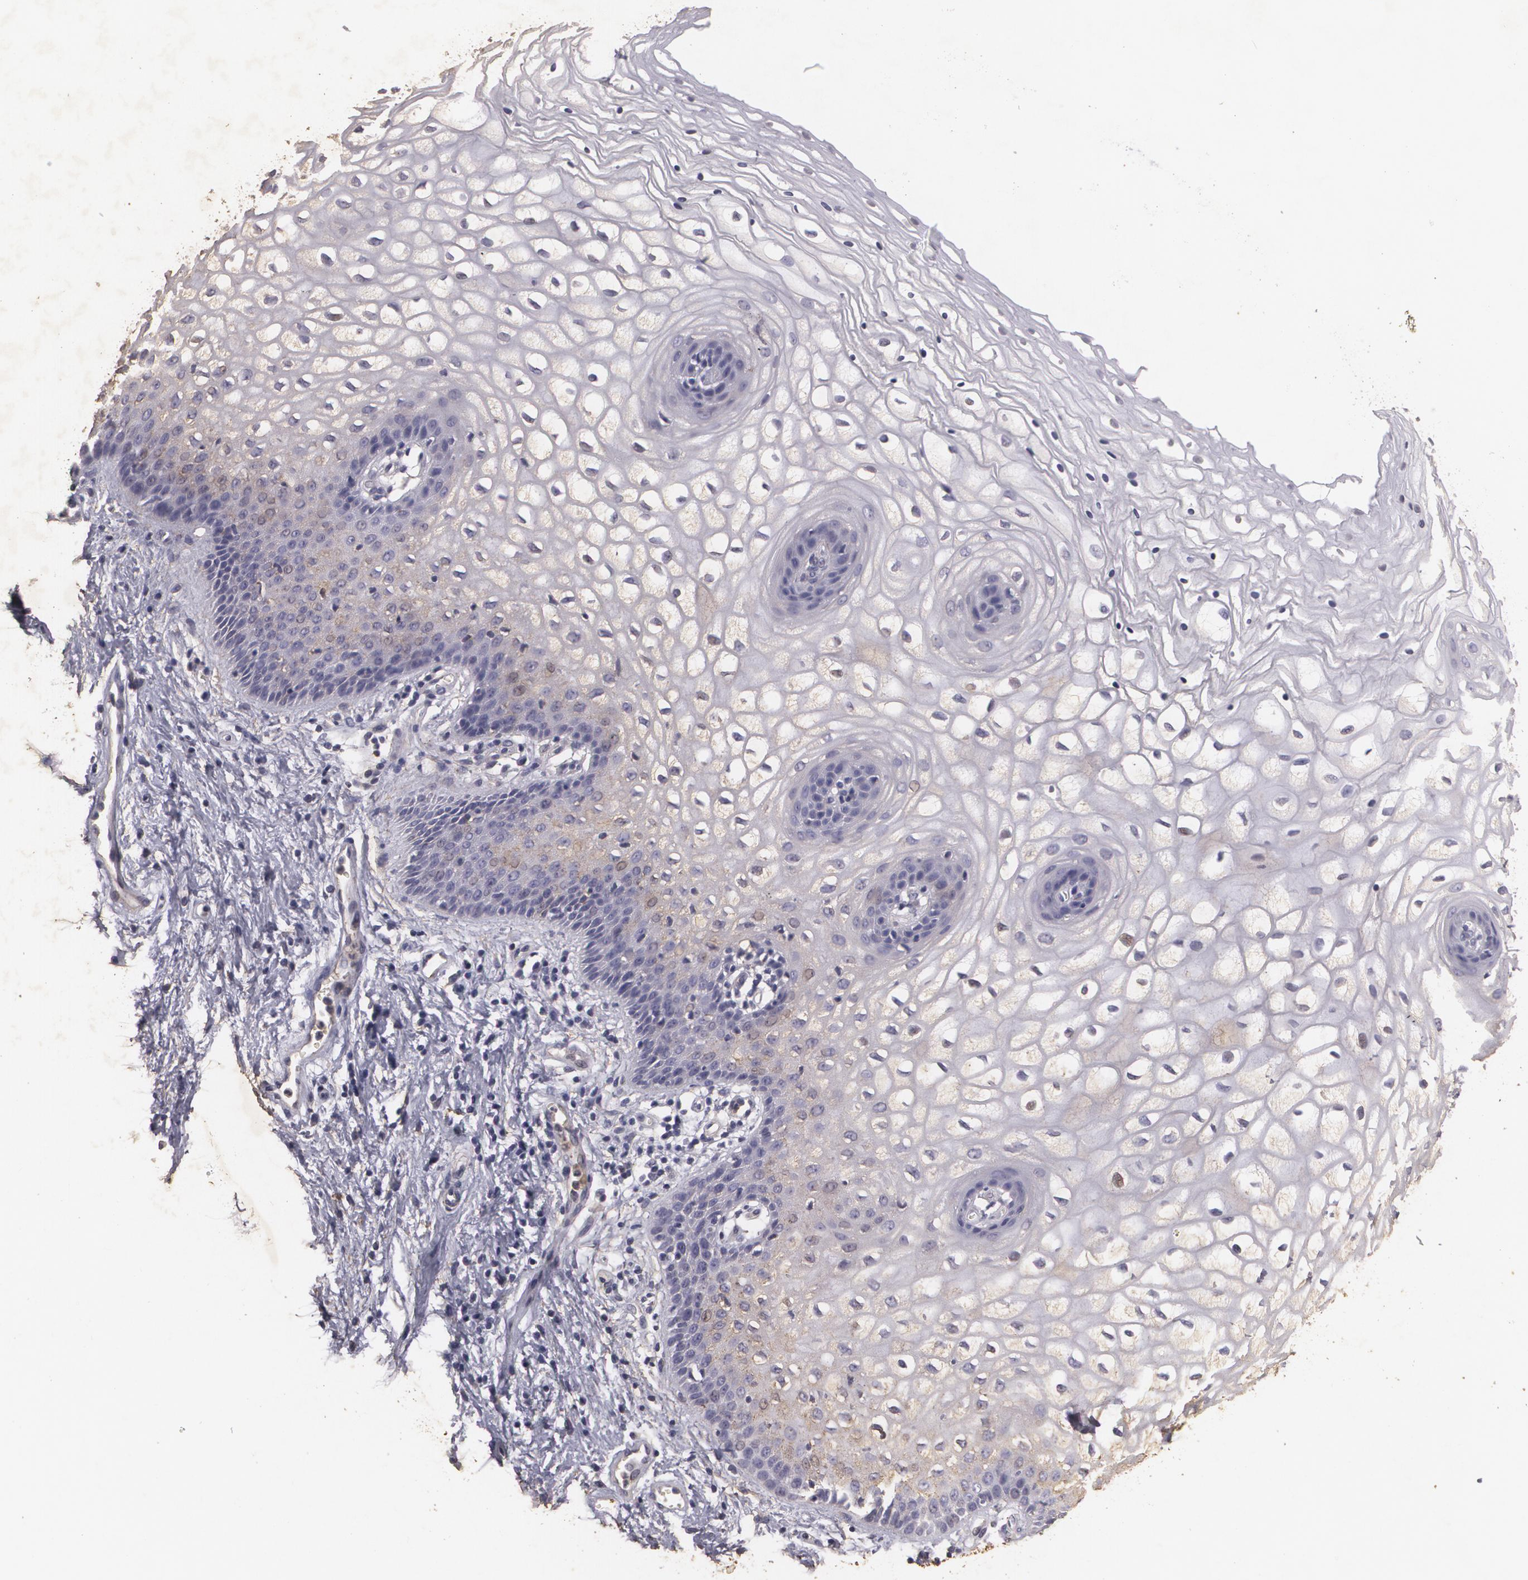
{"staining": {"intensity": "negative", "quantity": "none", "location": "none"}, "tissue": "vagina", "cell_type": "Squamous epithelial cells", "image_type": "normal", "snomed": [{"axis": "morphology", "description": "Normal tissue, NOS"}, {"axis": "topography", "description": "Vagina"}], "caption": "This is an immunohistochemistry photomicrograph of normal vagina. There is no staining in squamous epithelial cells.", "gene": "KCNA4", "patient": {"sex": "female", "age": 34}}